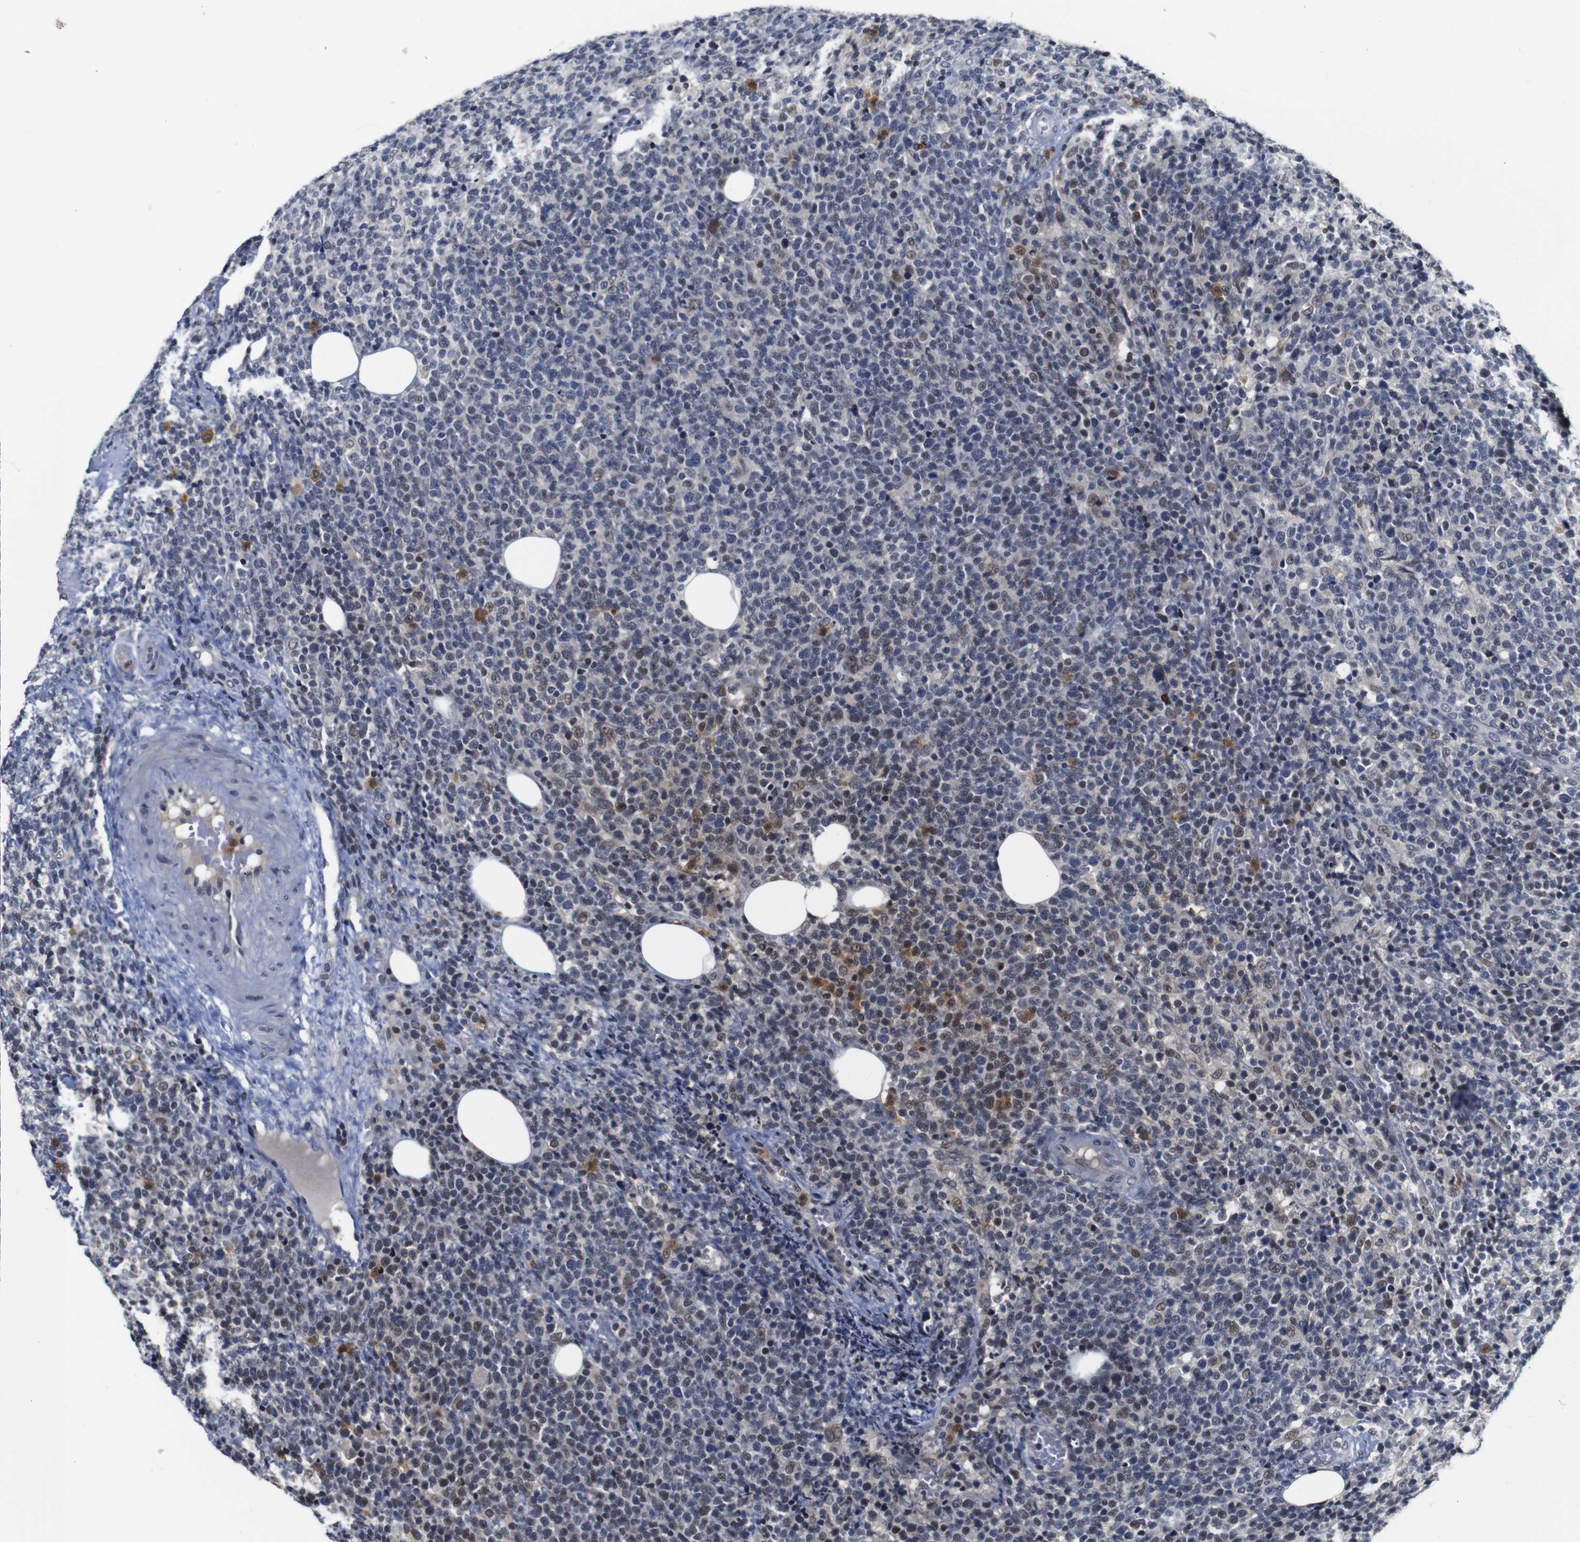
{"staining": {"intensity": "moderate", "quantity": "<25%", "location": "cytoplasmic/membranous,nuclear"}, "tissue": "lymphoma", "cell_type": "Tumor cells", "image_type": "cancer", "snomed": [{"axis": "morphology", "description": "Malignant lymphoma, non-Hodgkin's type, High grade"}, {"axis": "topography", "description": "Lymph node"}], "caption": "This is a photomicrograph of IHC staining of high-grade malignant lymphoma, non-Hodgkin's type, which shows moderate expression in the cytoplasmic/membranous and nuclear of tumor cells.", "gene": "NTRK3", "patient": {"sex": "male", "age": 61}}